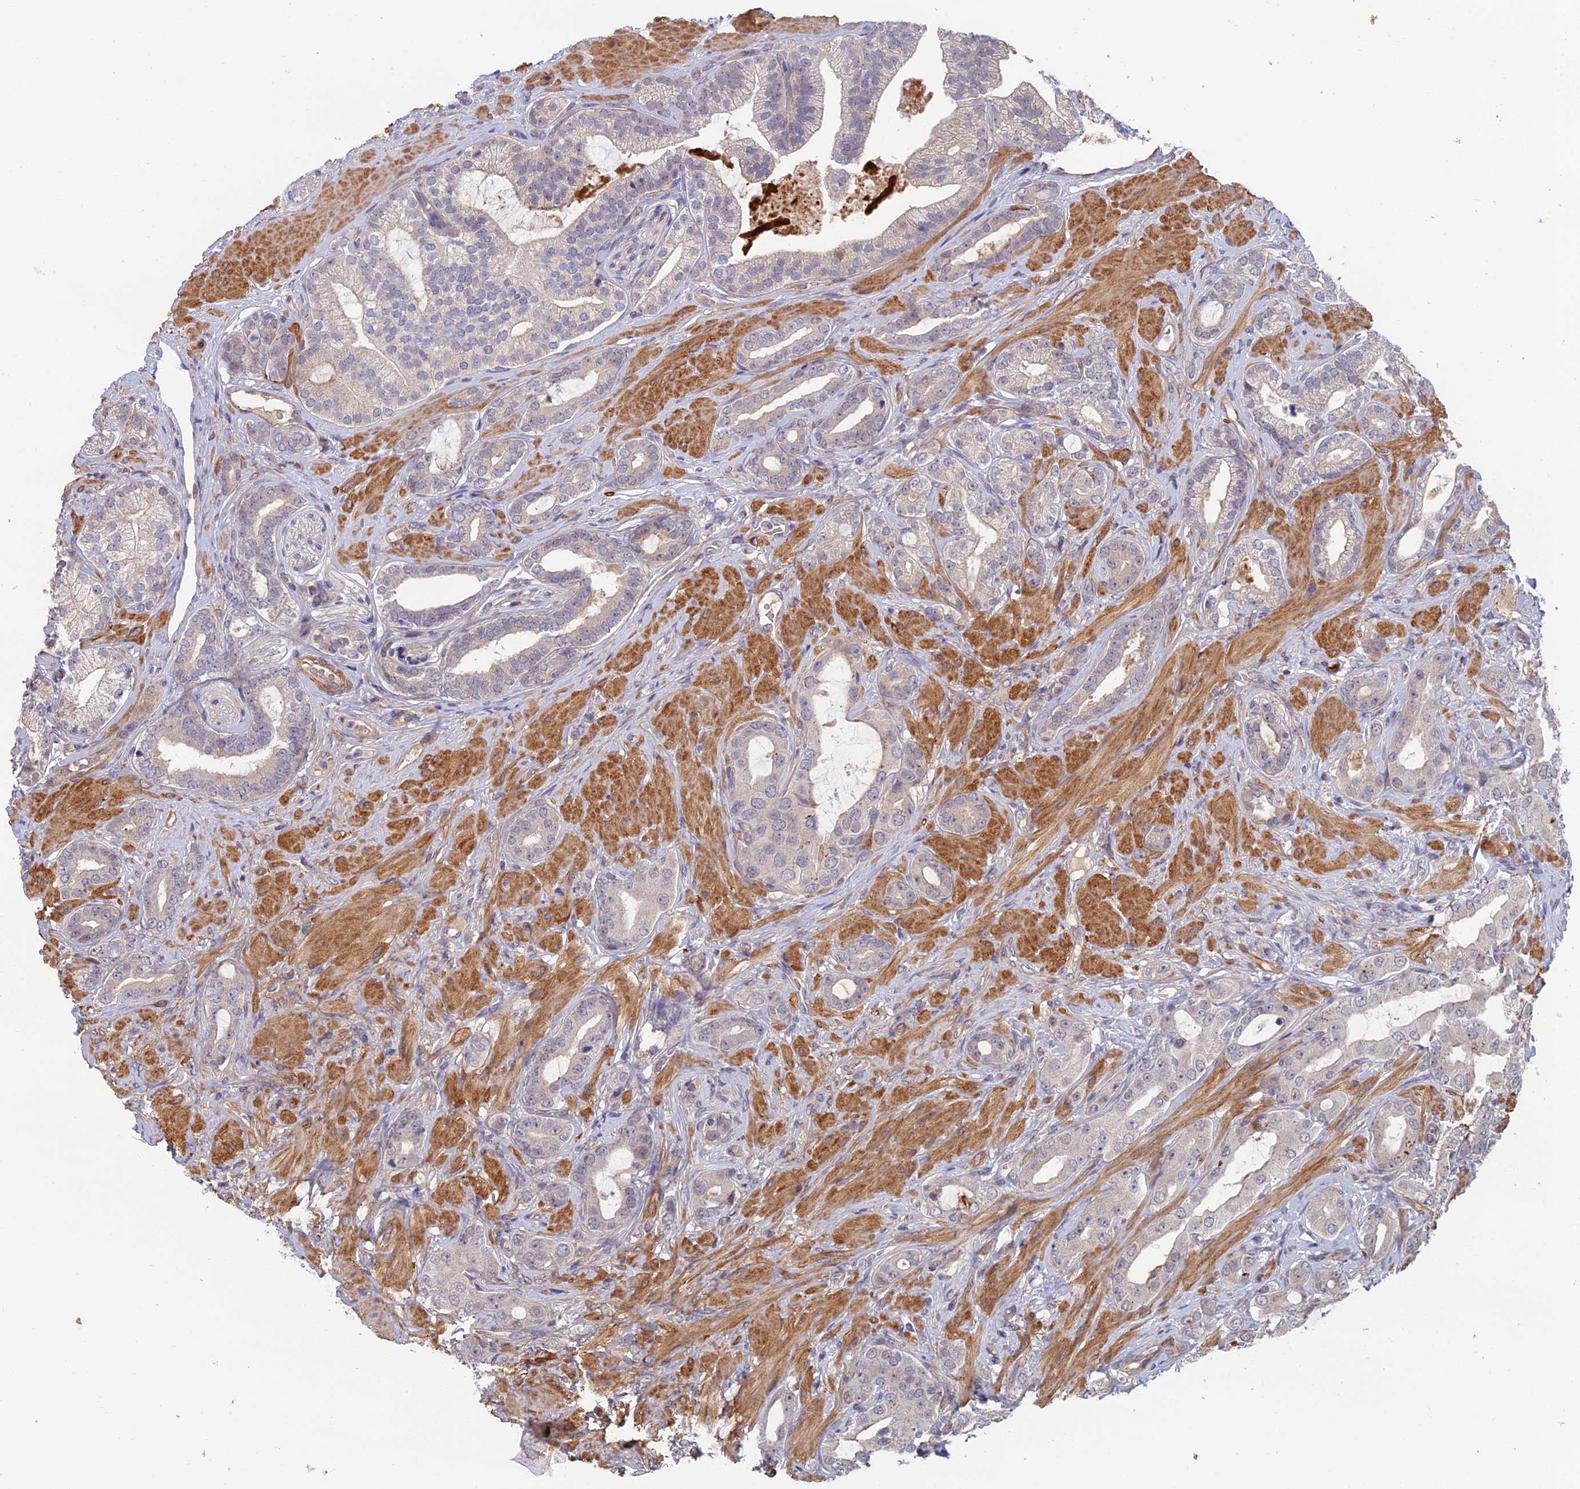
{"staining": {"intensity": "negative", "quantity": "none", "location": "none"}, "tissue": "prostate cancer", "cell_type": "Tumor cells", "image_type": "cancer", "snomed": [{"axis": "morphology", "description": "Adenocarcinoma, Low grade"}, {"axis": "topography", "description": "Prostate"}], "caption": "DAB immunohistochemical staining of low-grade adenocarcinoma (prostate) shows no significant positivity in tumor cells.", "gene": "CCDC183", "patient": {"sex": "male", "age": 57}}